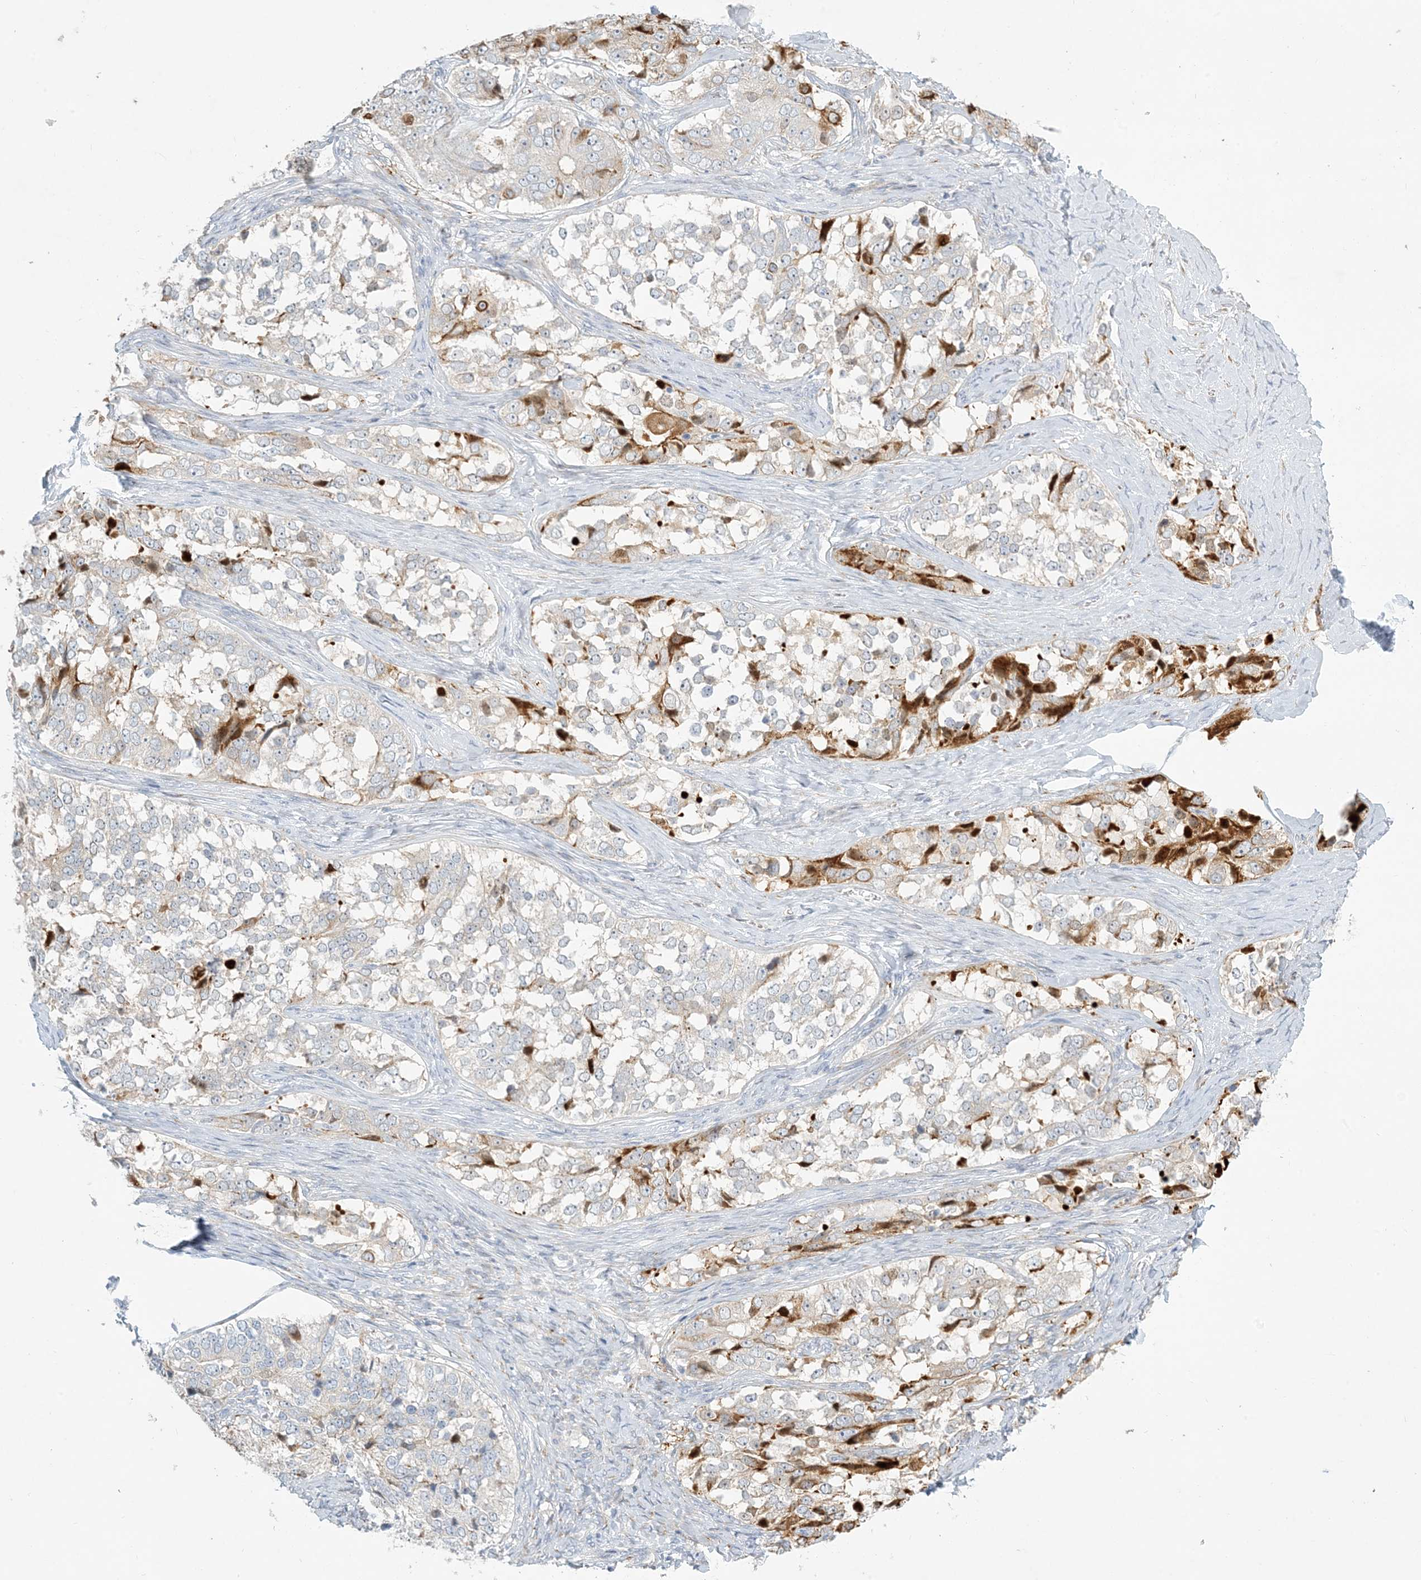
{"staining": {"intensity": "moderate", "quantity": "25%-75%", "location": "cytoplasmic/membranous"}, "tissue": "ovarian cancer", "cell_type": "Tumor cells", "image_type": "cancer", "snomed": [{"axis": "morphology", "description": "Carcinoma, endometroid"}, {"axis": "topography", "description": "Ovary"}], "caption": "The image exhibits a brown stain indicating the presence of a protein in the cytoplasmic/membranous of tumor cells in endometroid carcinoma (ovarian).", "gene": "ZNF385D", "patient": {"sex": "female", "age": 51}}